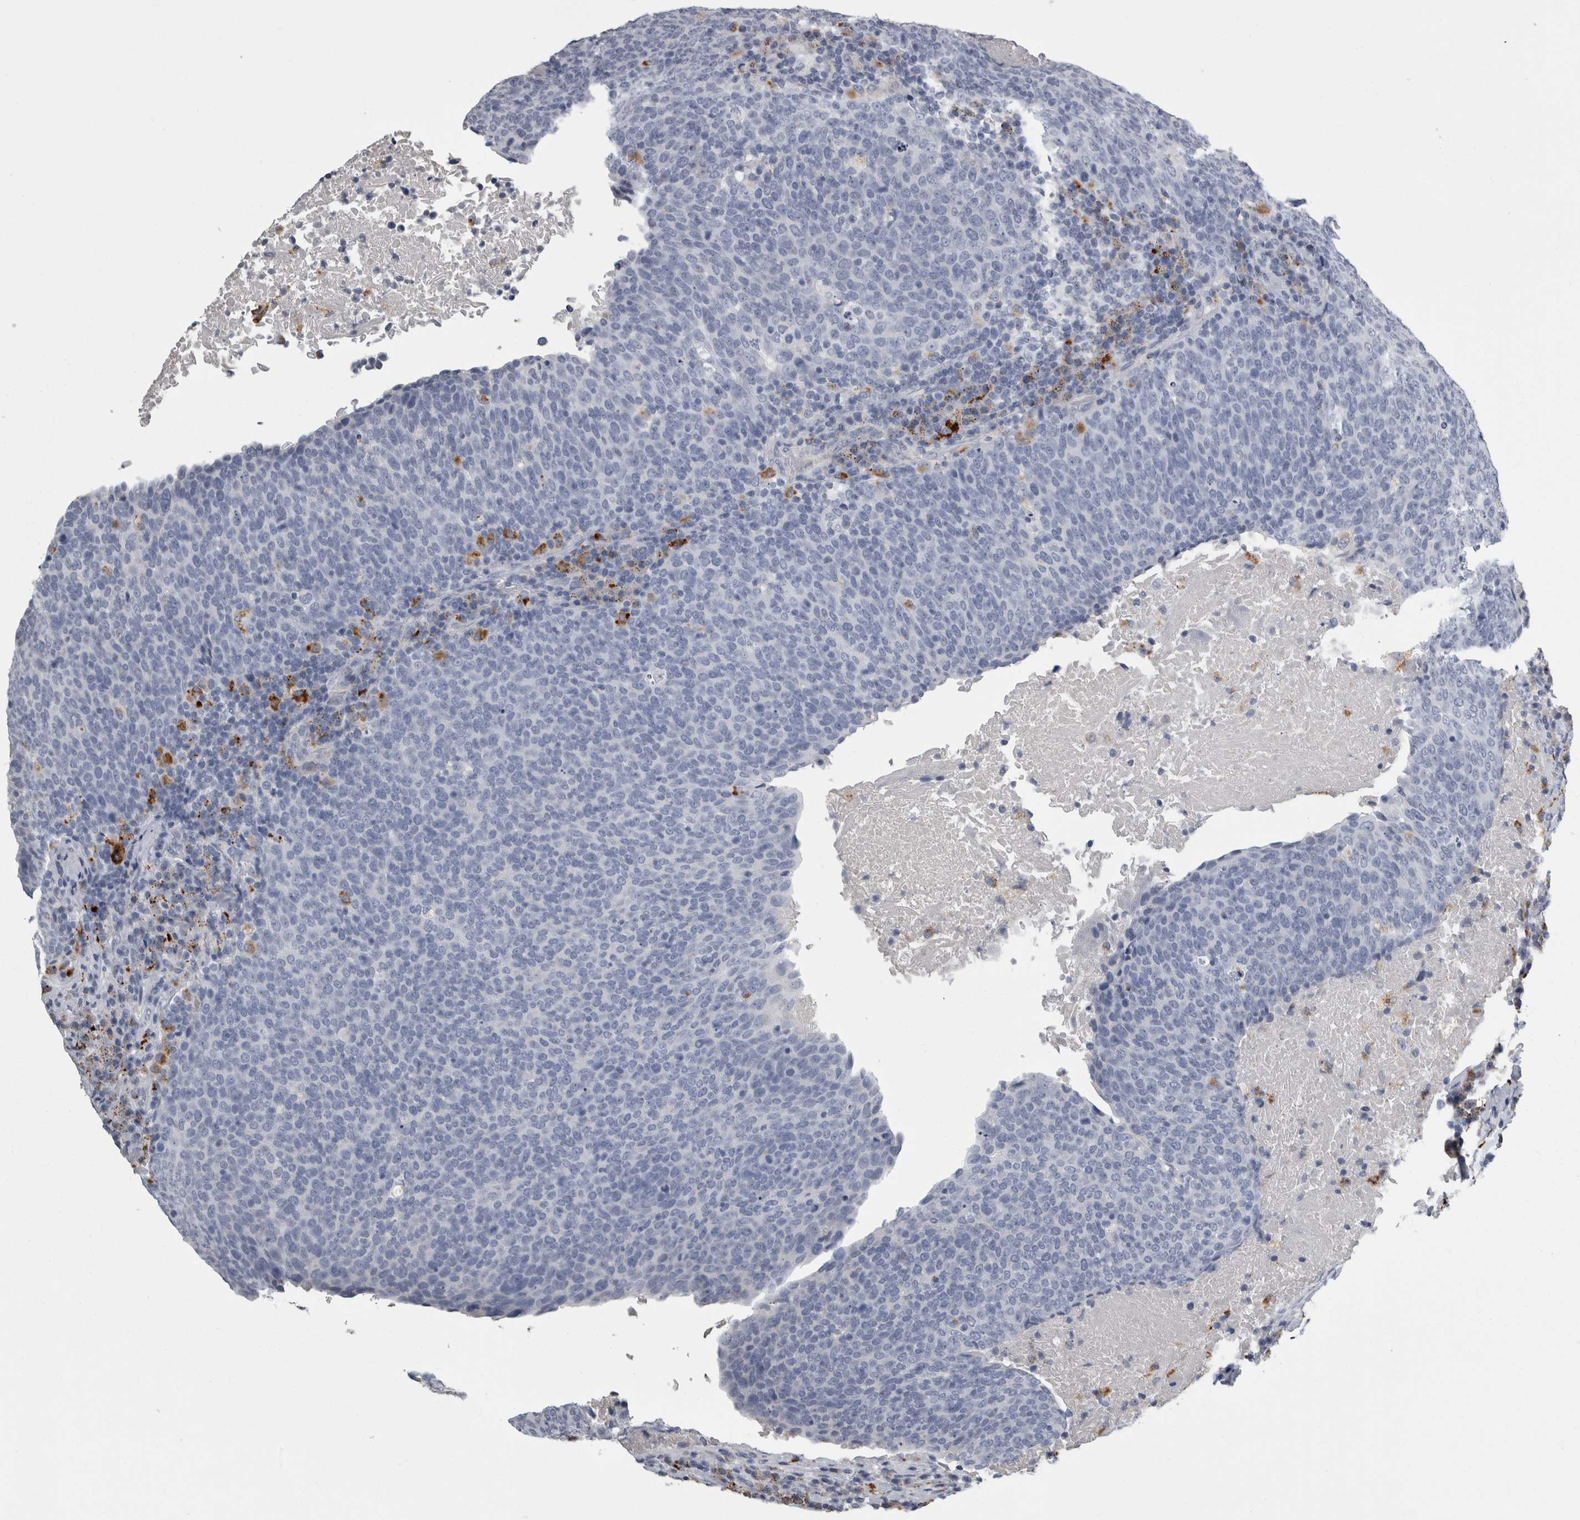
{"staining": {"intensity": "negative", "quantity": "none", "location": "none"}, "tissue": "head and neck cancer", "cell_type": "Tumor cells", "image_type": "cancer", "snomed": [{"axis": "morphology", "description": "Squamous cell carcinoma, NOS"}, {"axis": "morphology", "description": "Squamous cell carcinoma, metastatic, NOS"}, {"axis": "topography", "description": "Lymph node"}, {"axis": "topography", "description": "Head-Neck"}], "caption": "Immunohistochemical staining of human head and neck cancer exhibits no significant expression in tumor cells. The staining is performed using DAB brown chromogen with nuclei counter-stained in using hematoxylin.", "gene": "DPP7", "patient": {"sex": "male", "age": 62}}